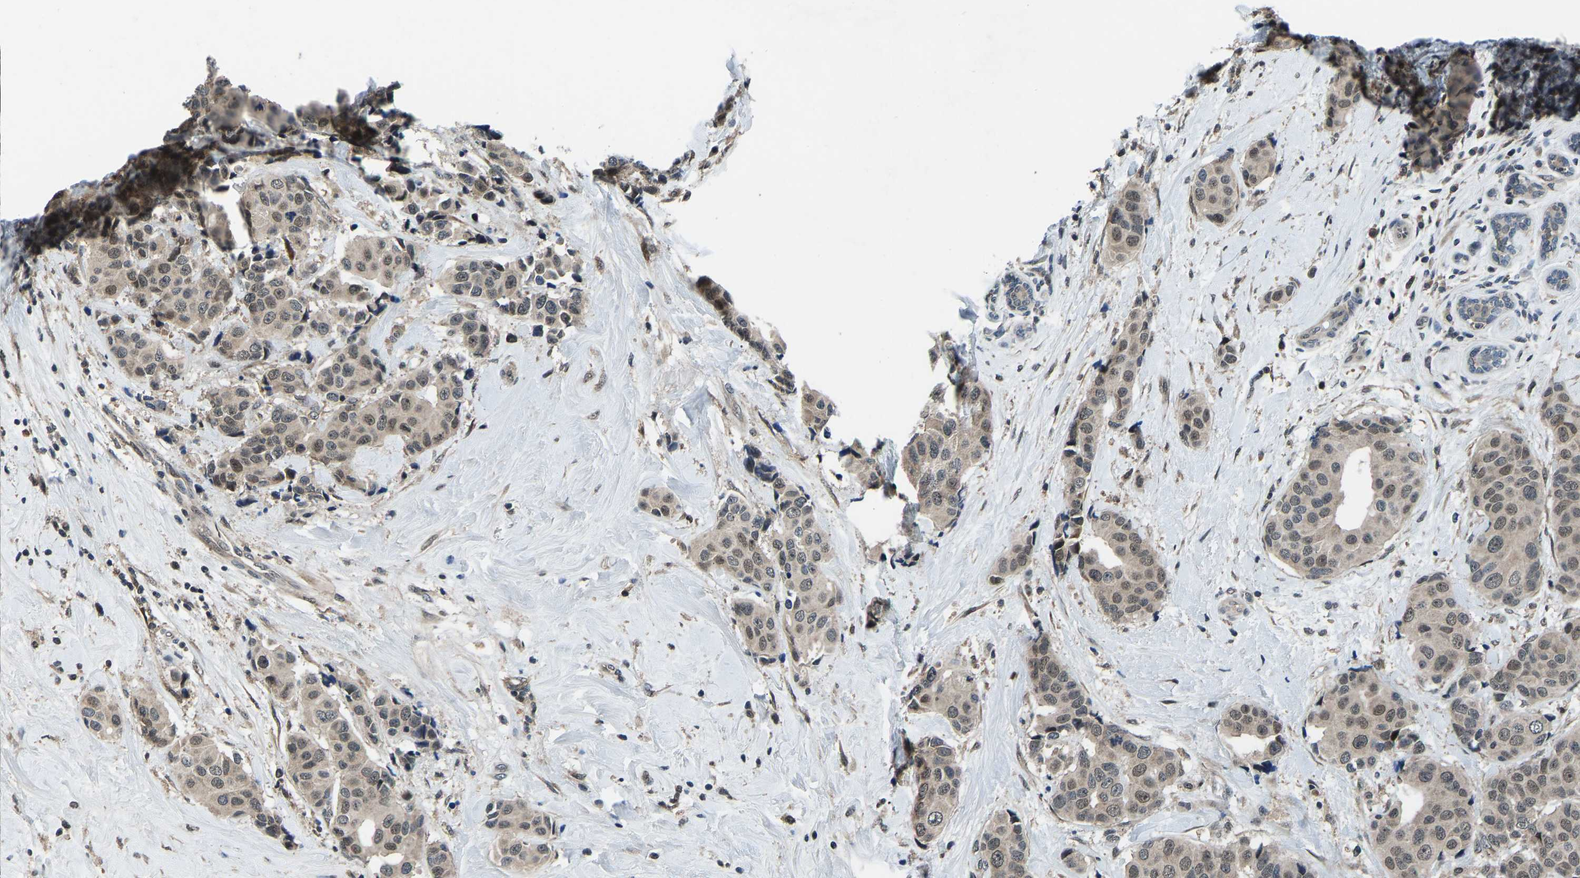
{"staining": {"intensity": "weak", "quantity": ">75%", "location": "nuclear"}, "tissue": "breast cancer", "cell_type": "Tumor cells", "image_type": "cancer", "snomed": [{"axis": "morphology", "description": "Normal tissue, NOS"}, {"axis": "morphology", "description": "Duct carcinoma"}, {"axis": "topography", "description": "Breast"}], "caption": "This is an image of IHC staining of breast cancer (invasive ductal carcinoma), which shows weak expression in the nuclear of tumor cells.", "gene": "RLIM", "patient": {"sex": "female", "age": 39}}